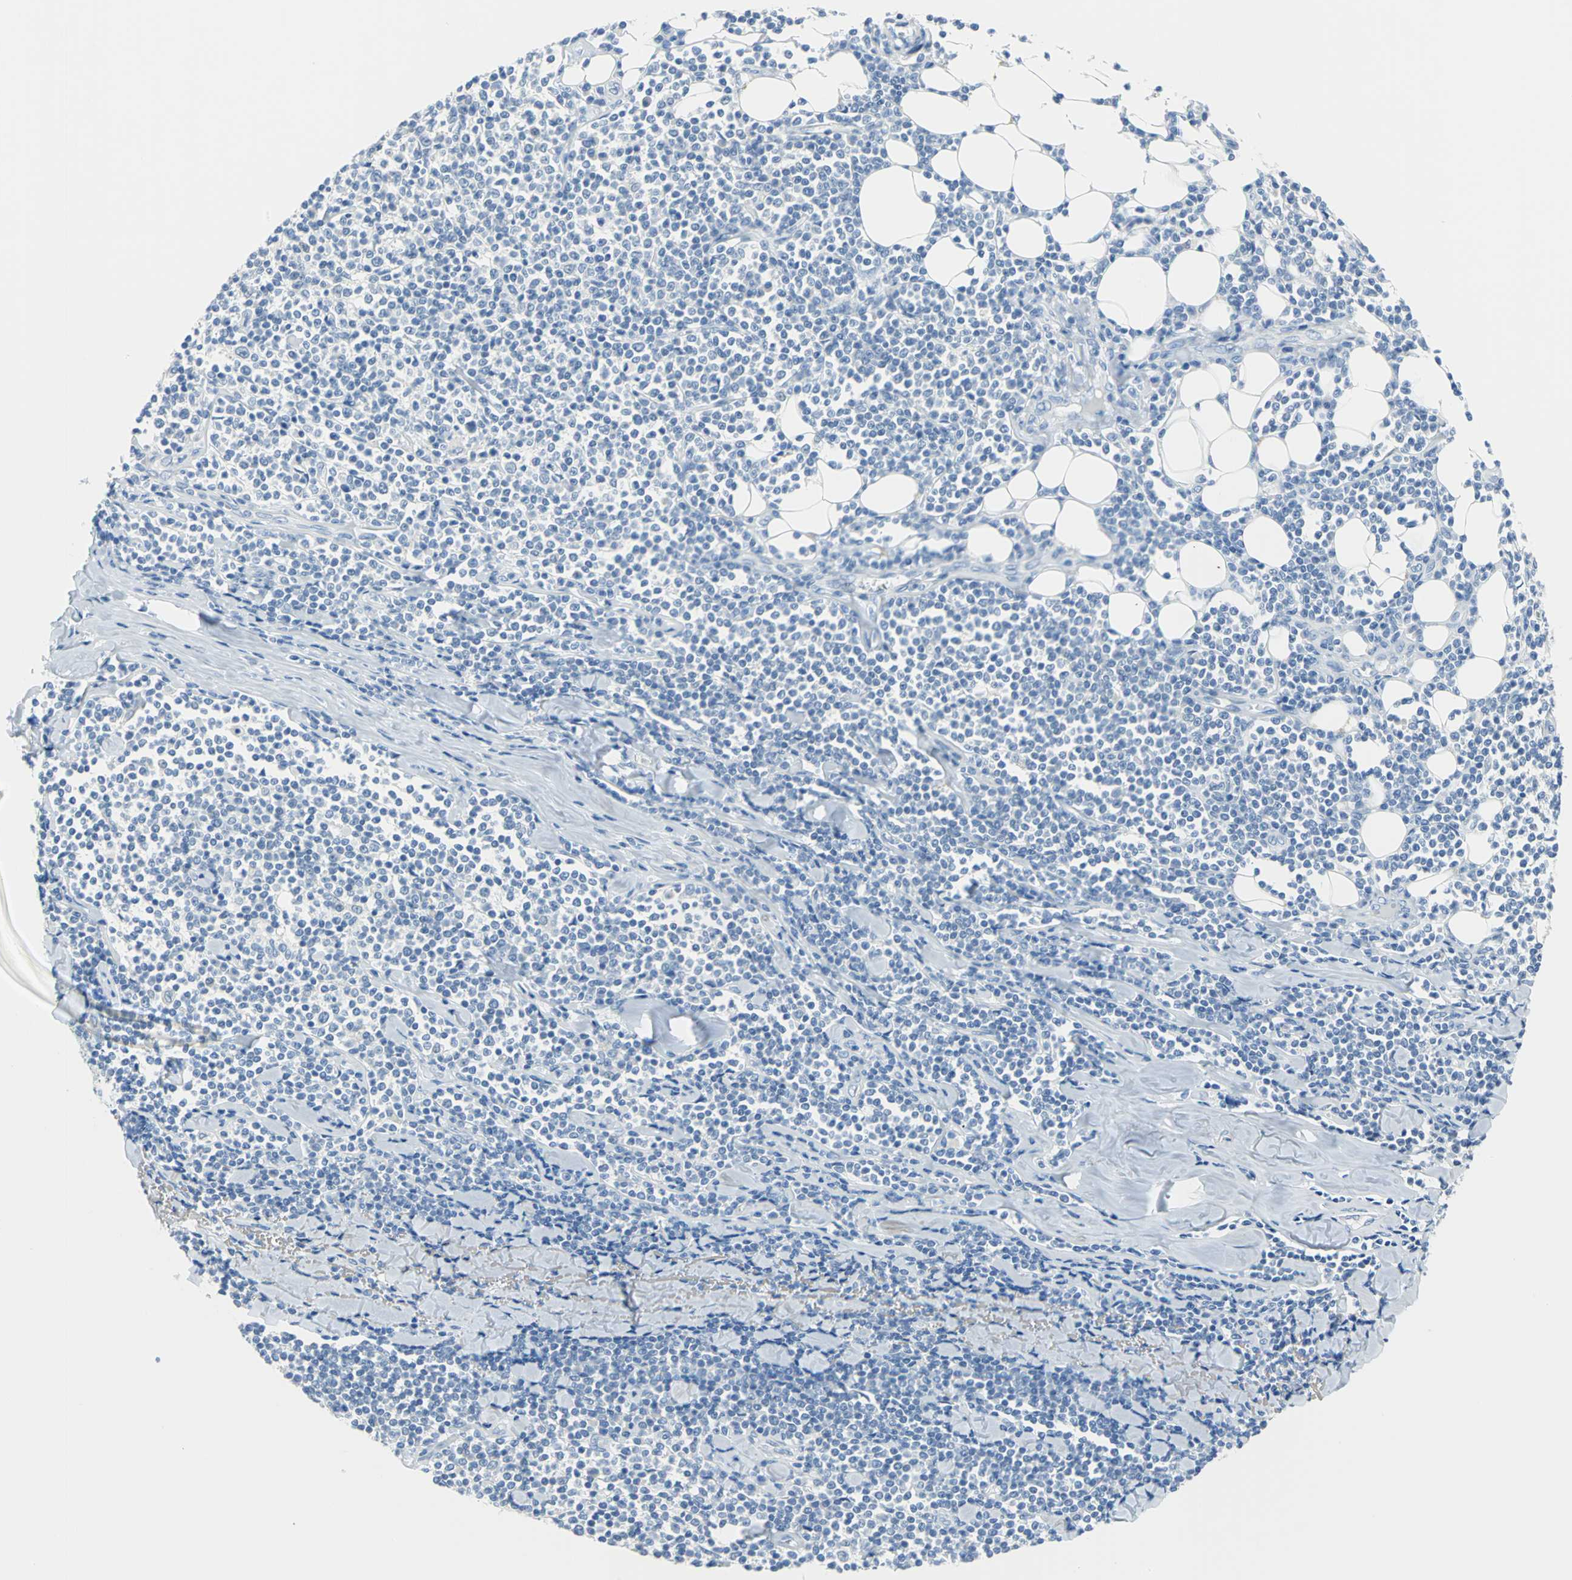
{"staining": {"intensity": "negative", "quantity": "none", "location": "none"}, "tissue": "lymphoma", "cell_type": "Tumor cells", "image_type": "cancer", "snomed": [{"axis": "morphology", "description": "Malignant lymphoma, non-Hodgkin's type, Low grade"}, {"axis": "topography", "description": "Soft tissue"}], "caption": "Malignant lymphoma, non-Hodgkin's type (low-grade) stained for a protein using immunohistochemistry (IHC) reveals no positivity tumor cells.", "gene": "PKLR", "patient": {"sex": "male", "age": 92}}